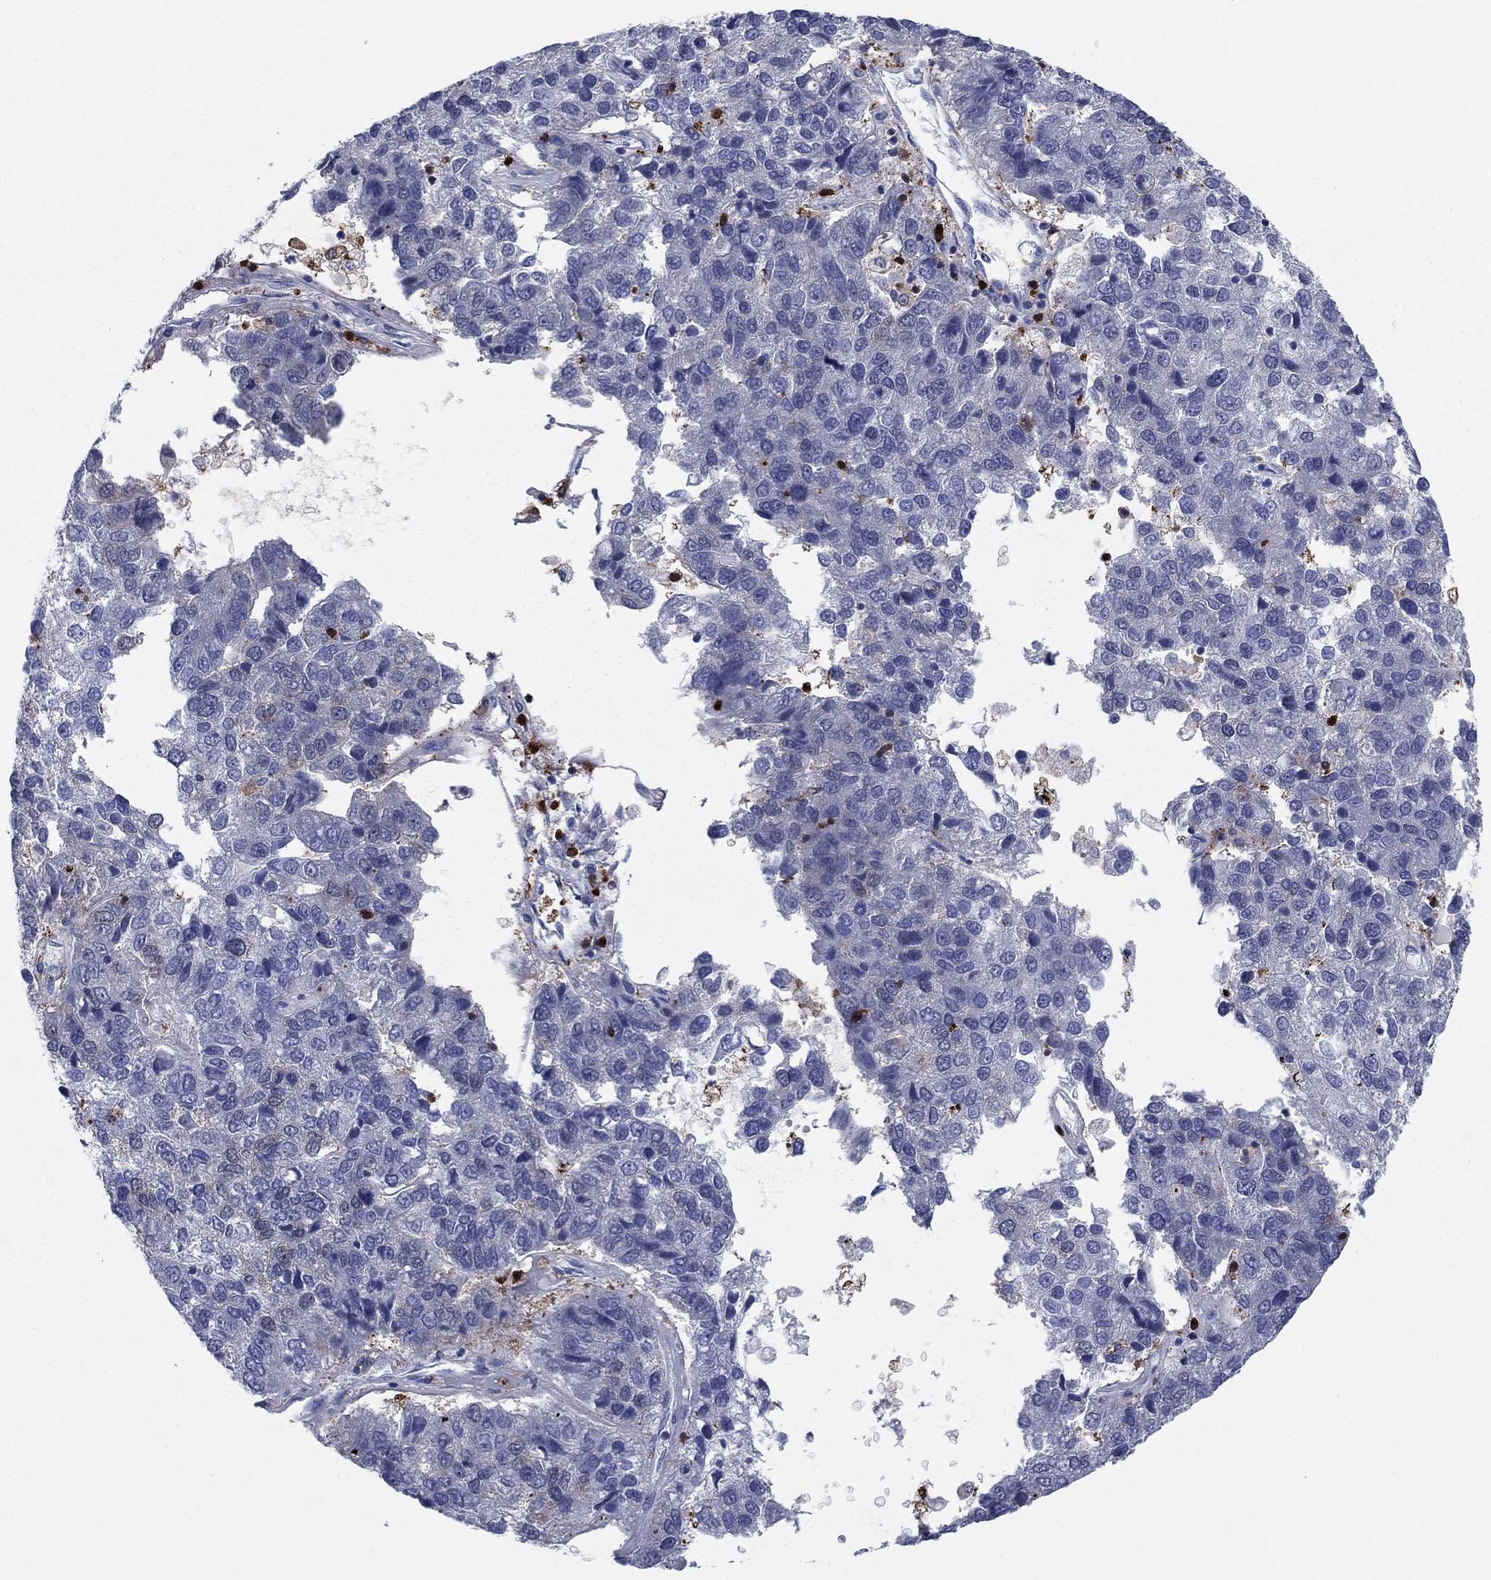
{"staining": {"intensity": "negative", "quantity": "none", "location": "none"}, "tissue": "pancreatic cancer", "cell_type": "Tumor cells", "image_type": "cancer", "snomed": [{"axis": "morphology", "description": "Adenocarcinoma, NOS"}, {"axis": "topography", "description": "Pancreas"}], "caption": "Tumor cells are negative for brown protein staining in pancreatic cancer.", "gene": "STMN1", "patient": {"sex": "female", "age": 61}}